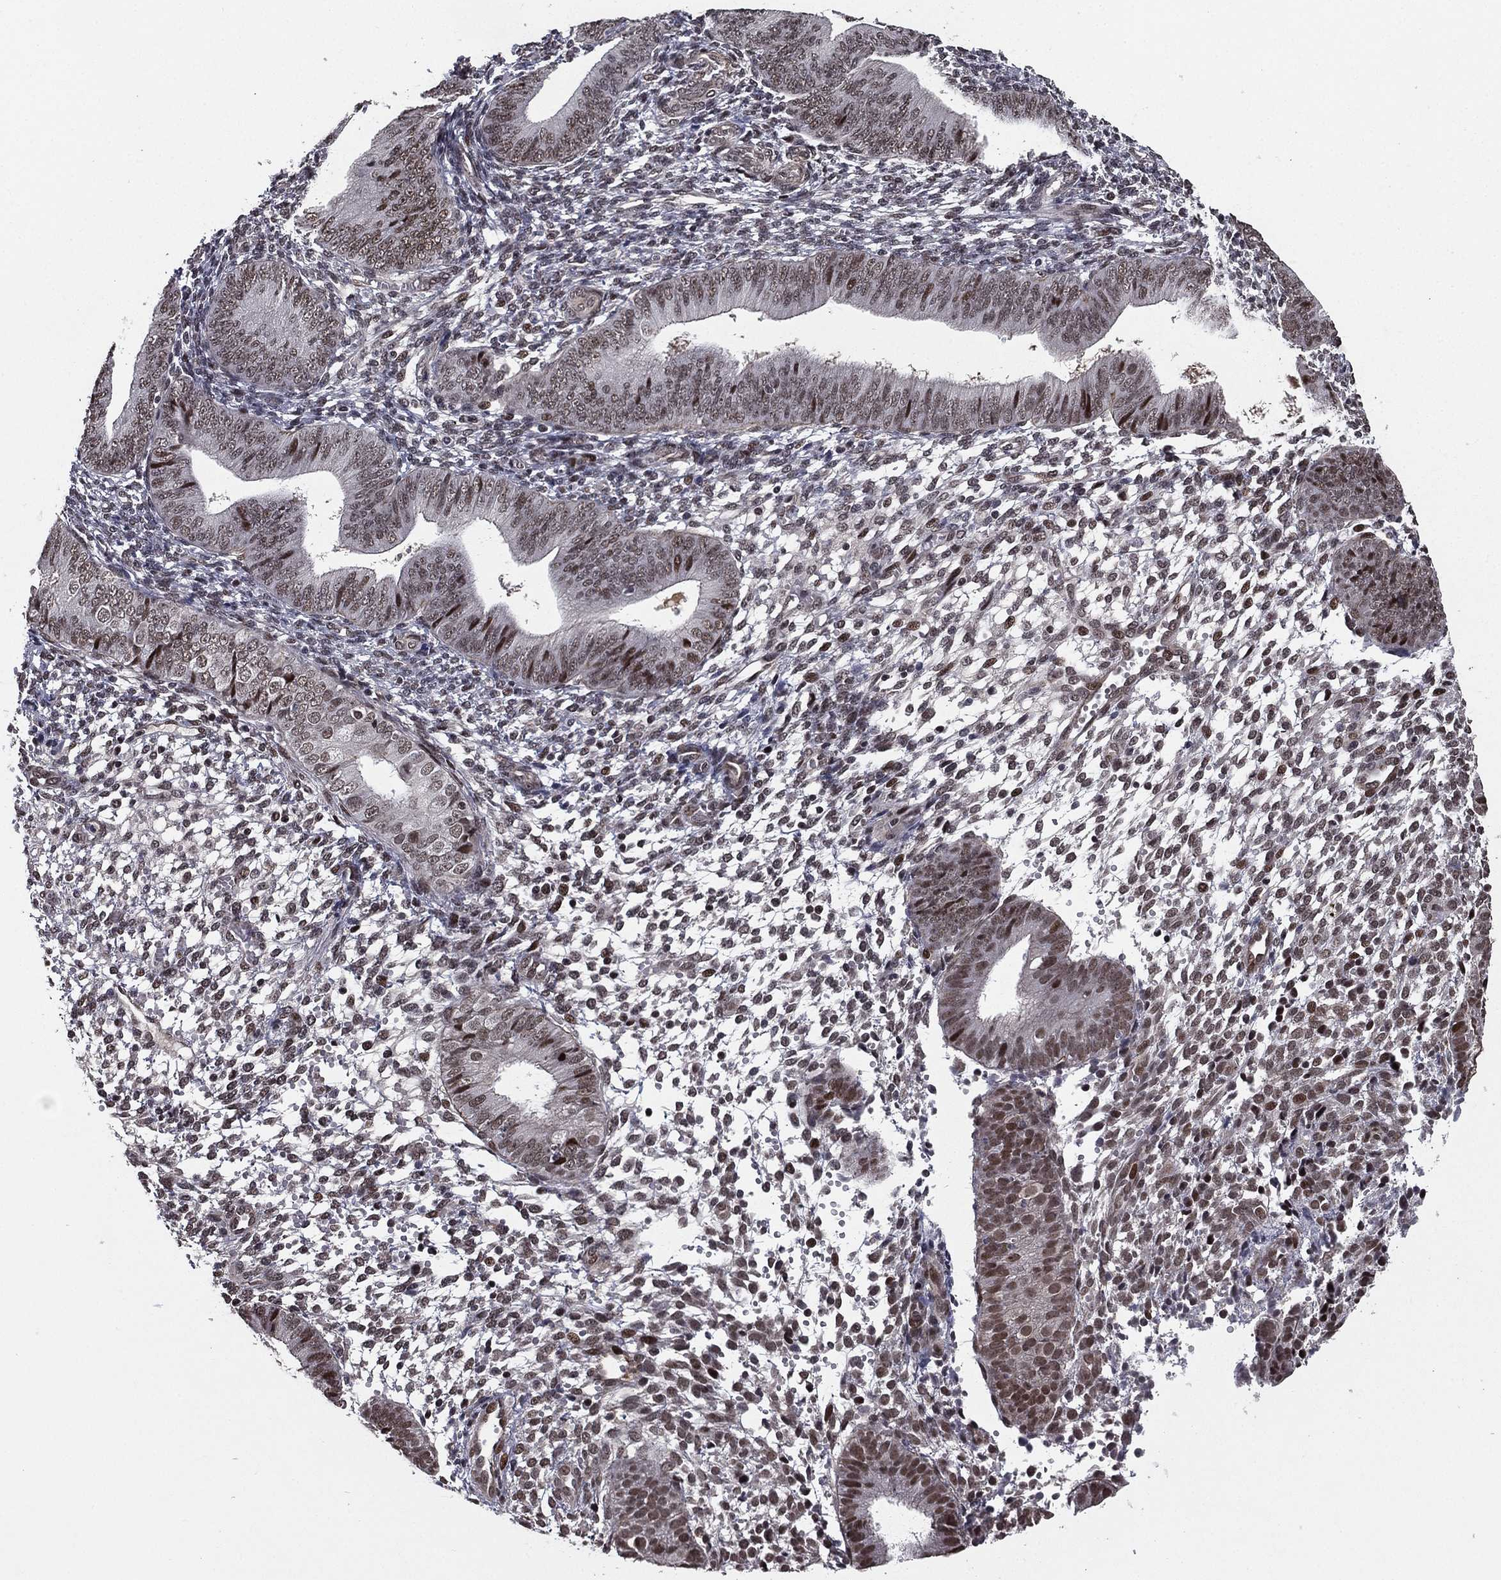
{"staining": {"intensity": "moderate", "quantity": "<25%", "location": "nuclear"}, "tissue": "endometrium", "cell_type": "Cells in endometrial stroma", "image_type": "normal", "snomed": [{"axis": "morphology", "description": "Normal tissue, NOS"}, {"axis": "topography", "description": "Endometrium"}], "caption": "Protein expression analysis of benign human endometrium reveals moderate nuclear positivity in approximately <25% of cells in endometrial stroma.", "gene": "RARB", "patient": {"sex": "female", "age": 39}}